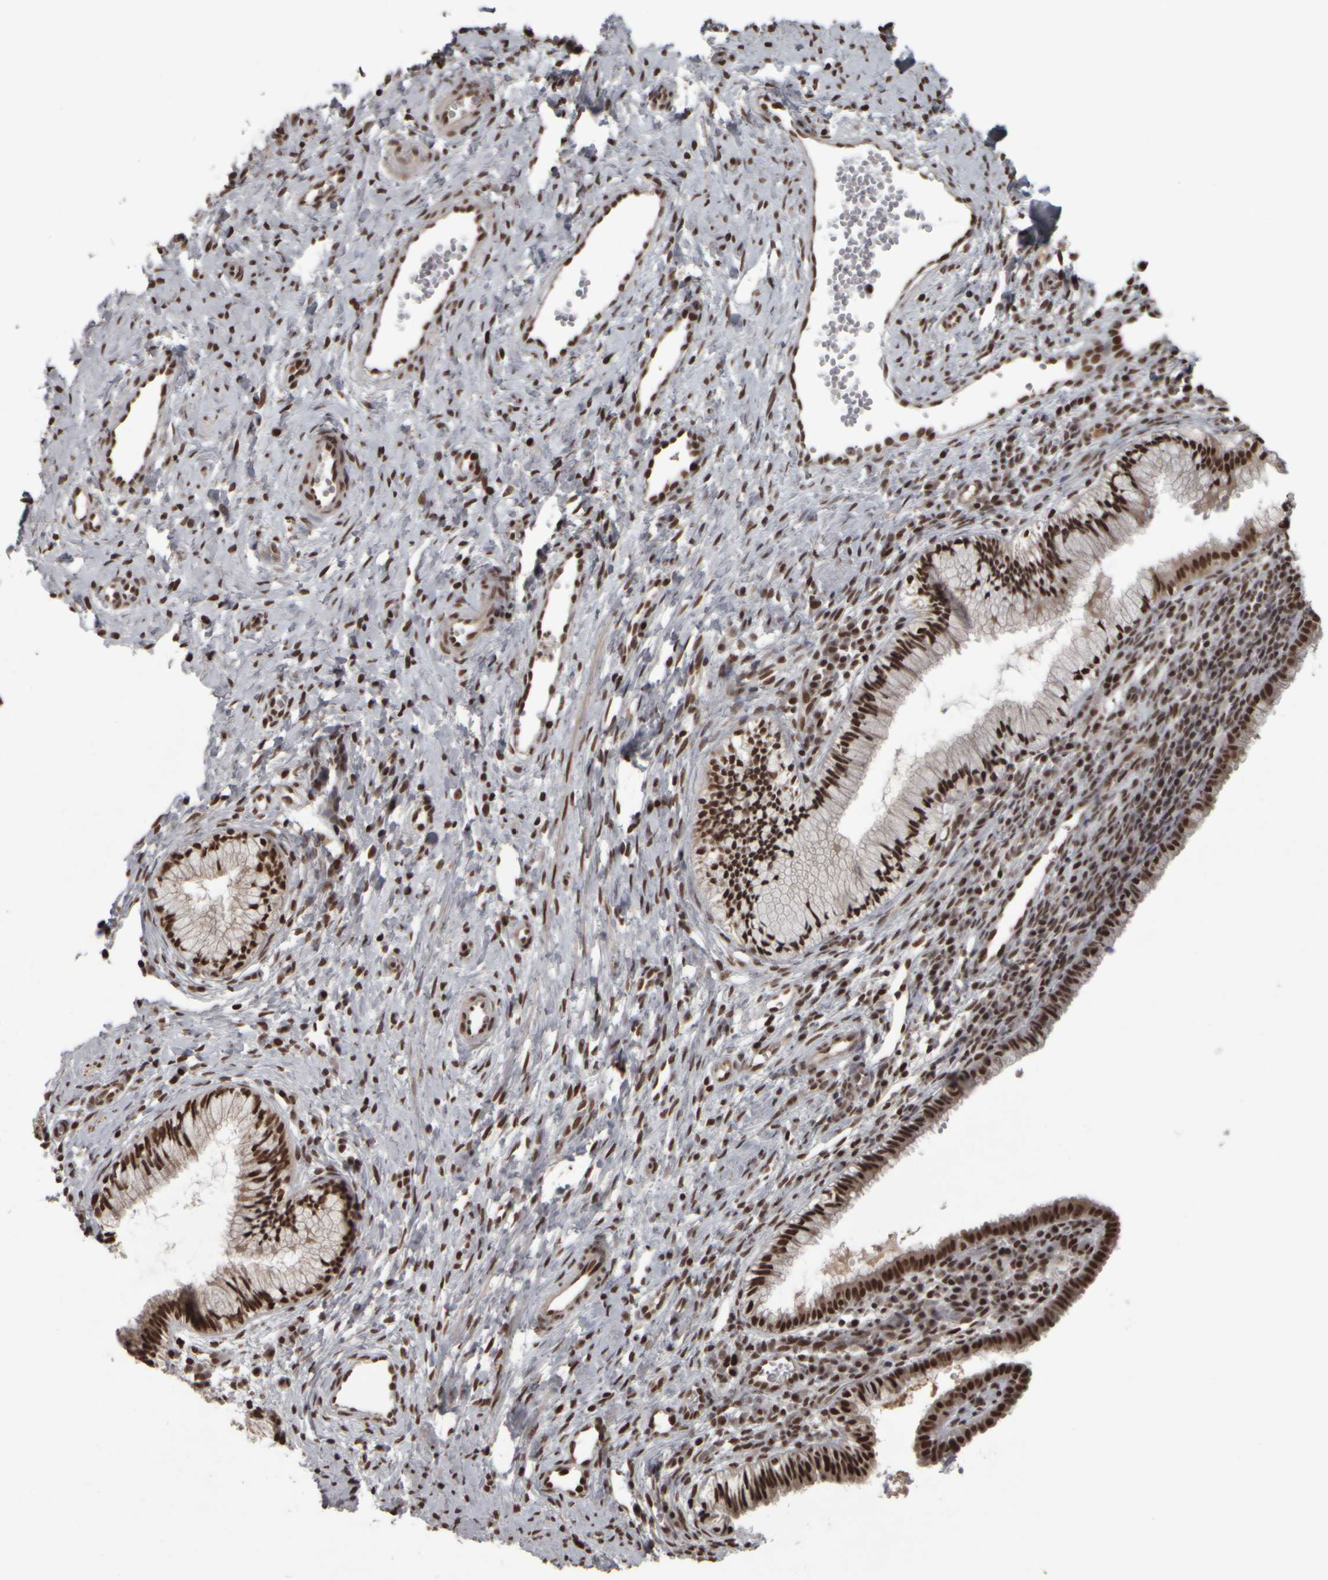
{"staining": {"intensity": "strong", "quantity": ">75%", "location": "nuclear"}, "tissue": "cervix", "cell_type": "Glandular cells", "image_type": "normal", "snomed": [{"axis": "morphology", "description": "Normal tissue, NOS"}, {"axis": "topography", "description": "Cervix"}], "caption": "IHC micrograph of benign cervix stained for a protein (brown), which reveals high levels of strong nuclear expression in about >75% of glandular cells.", "gene": "ZFHX4", "patient": {"sex": "female", "age": 27}}